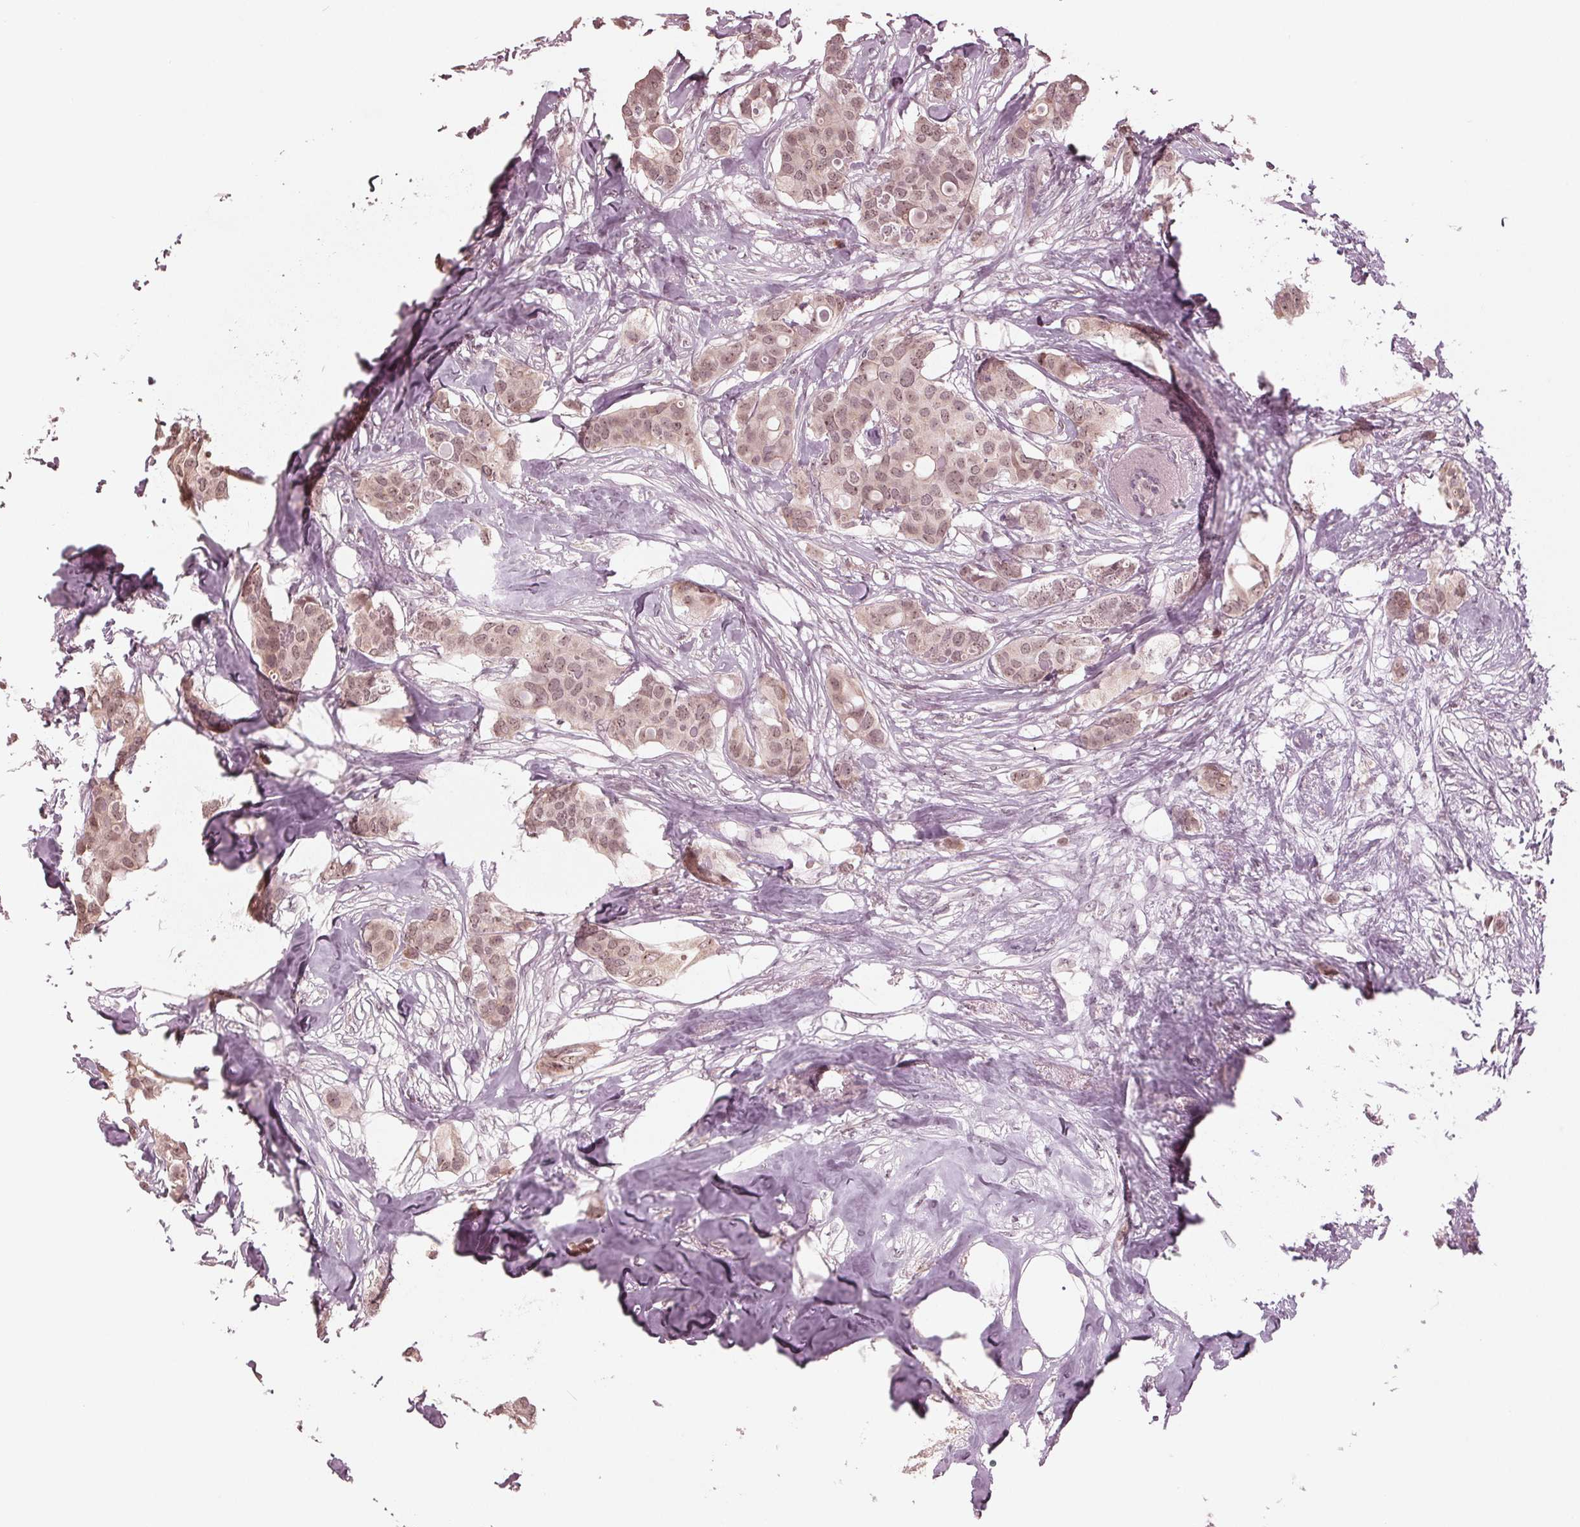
{"staining": {"intensity": "moderate", "quantity": ">75%", "location": "nuclear"}, "tissue": "breast cancer", "cell_type": "Tumor cells", "image_type": "cancer", "snomed": [{"axis": "morphology", "description": "Duct carcinoma"}, {"axis": "topography", "description": "Breast"}], "caption": "Immunohistochemistry (DAB (3,3'-diaminobenzidine)) staining of invasive ductal carcinoma (breast) displays moderate nuclear protein expression in approximately >75% of tumor cells.", "gene": "SLX4", "patient": {"sex": "female", "age": 62}}